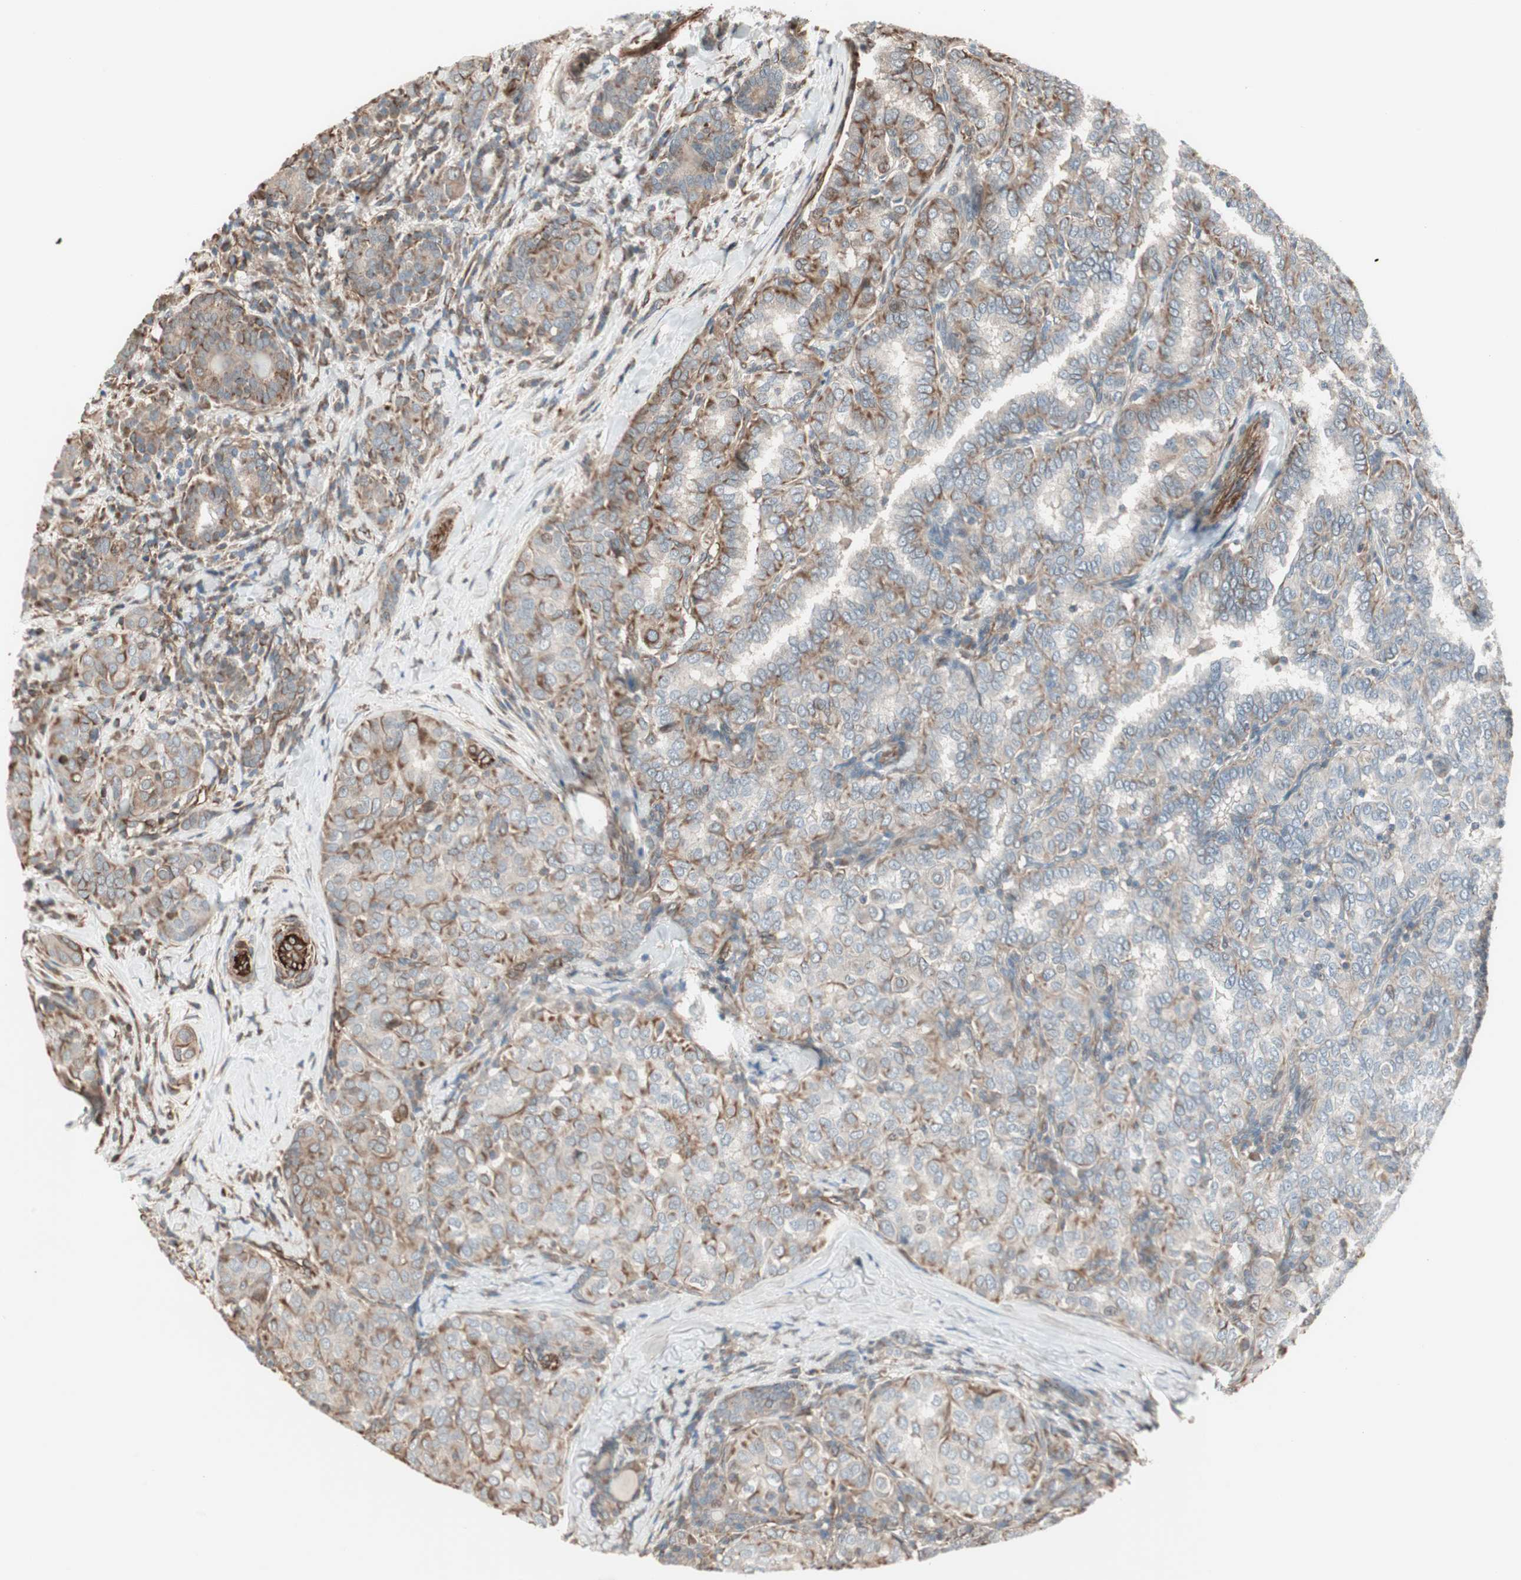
{"staining": {"intensity": "weak", "quantity": ">75%", "location": "cytoplasmic/membranous"}, "tissue": "thyroid cancer", "cell_type": "Tumor cells", "image_type": "cancer", "snomed": [{"axis": "morphology", "description": "Papillary adenocarcinoma, NOS"}, {"axis": "topography", "description": "Thyroid gland"}], "caption": "Thyroid cancer stained for a protein (brown) reveals weak cytoplasmic/membranous positive positivity in approximately >75% of tumor cells.", "gene": "MAD2L2", "patient": {"sex": "female", "age": 30}}